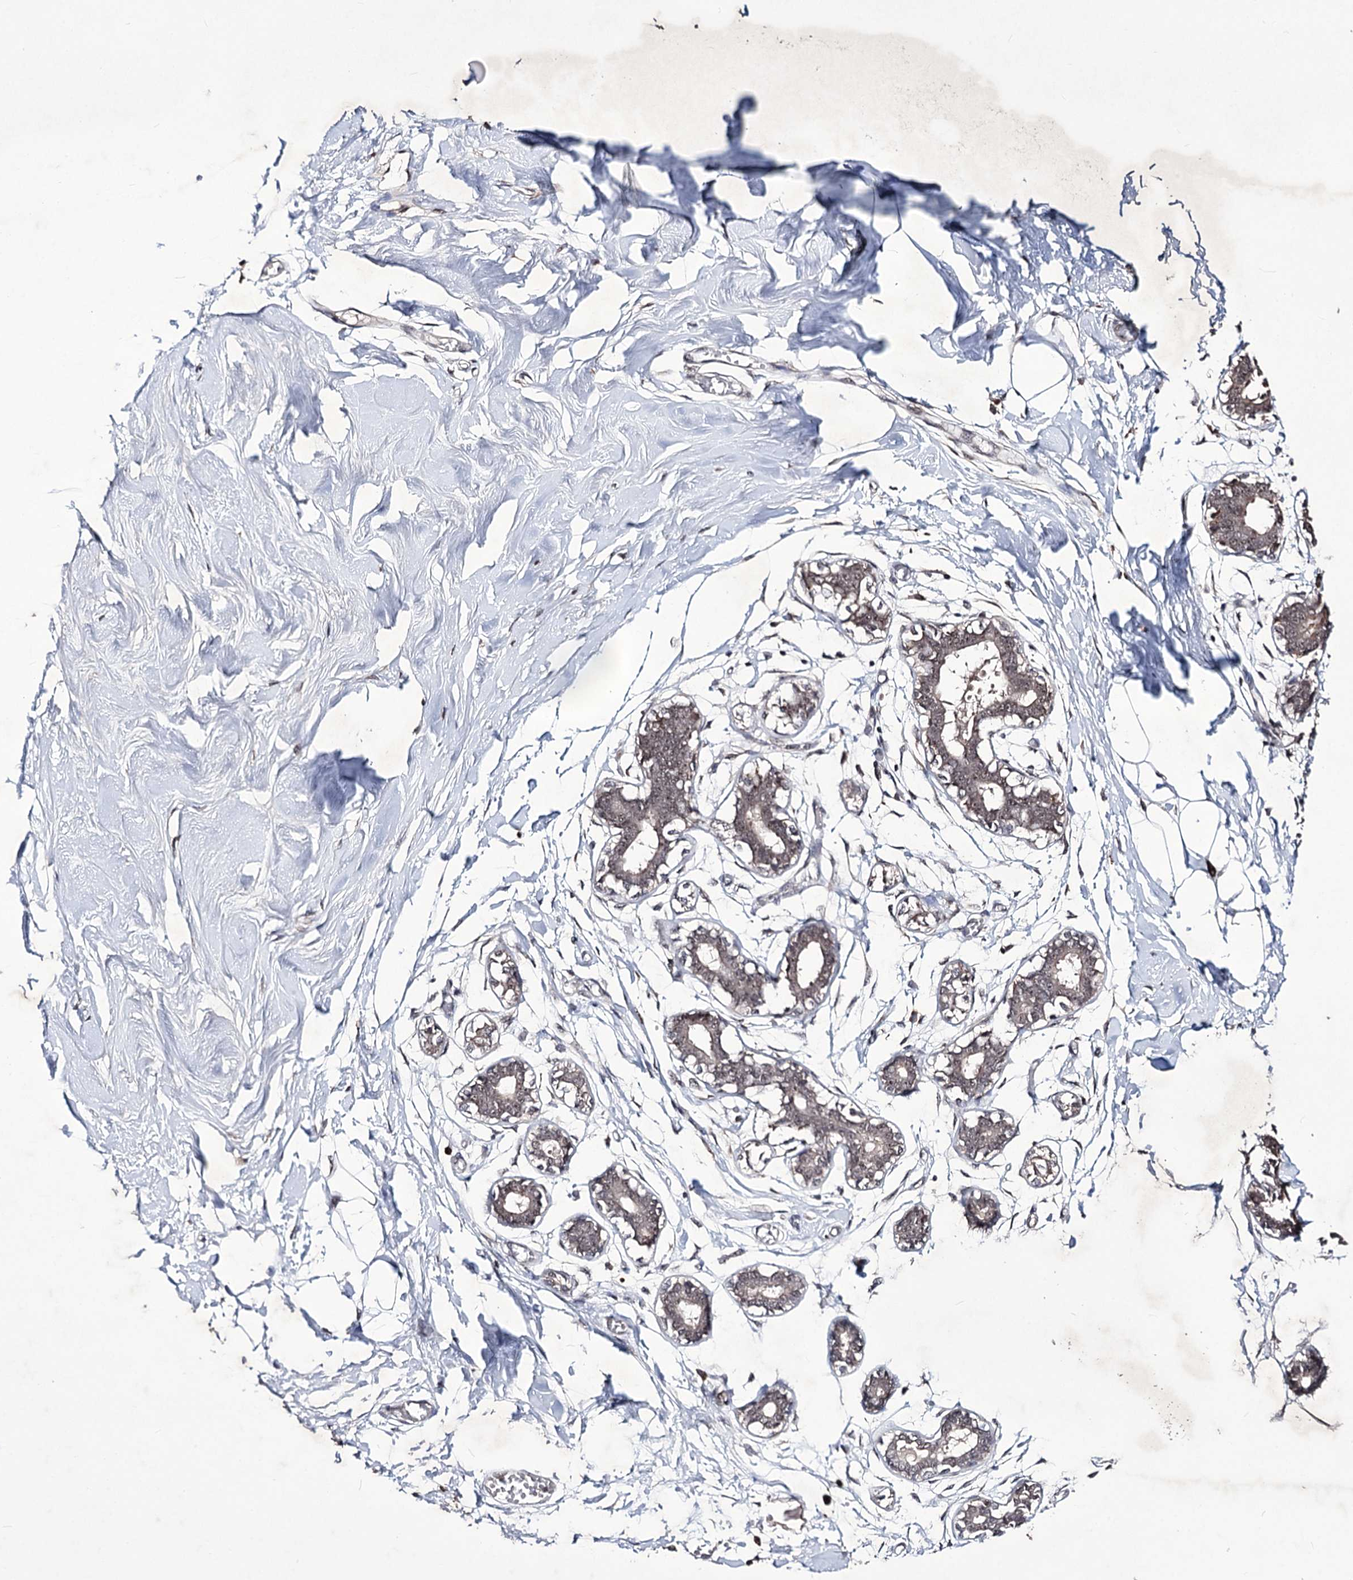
{"staining": {"intensity": "negative", "quantity": "none", "location": "none"}, "tissue": "breast", "cell_type": "Adipocytes", "image_type": "normal", "snomed": [{"axis": "morphology", "description": "Normal tissue, NOS"}, {"axis": "topography", "description": "Breast"}], "caption": "IHC micrograph of benign human breast stained for a protein (brown), which reveals no staining in adipocytes.", "gene": "VGLL4", "patient": {"sex": "female", "age": 27}}